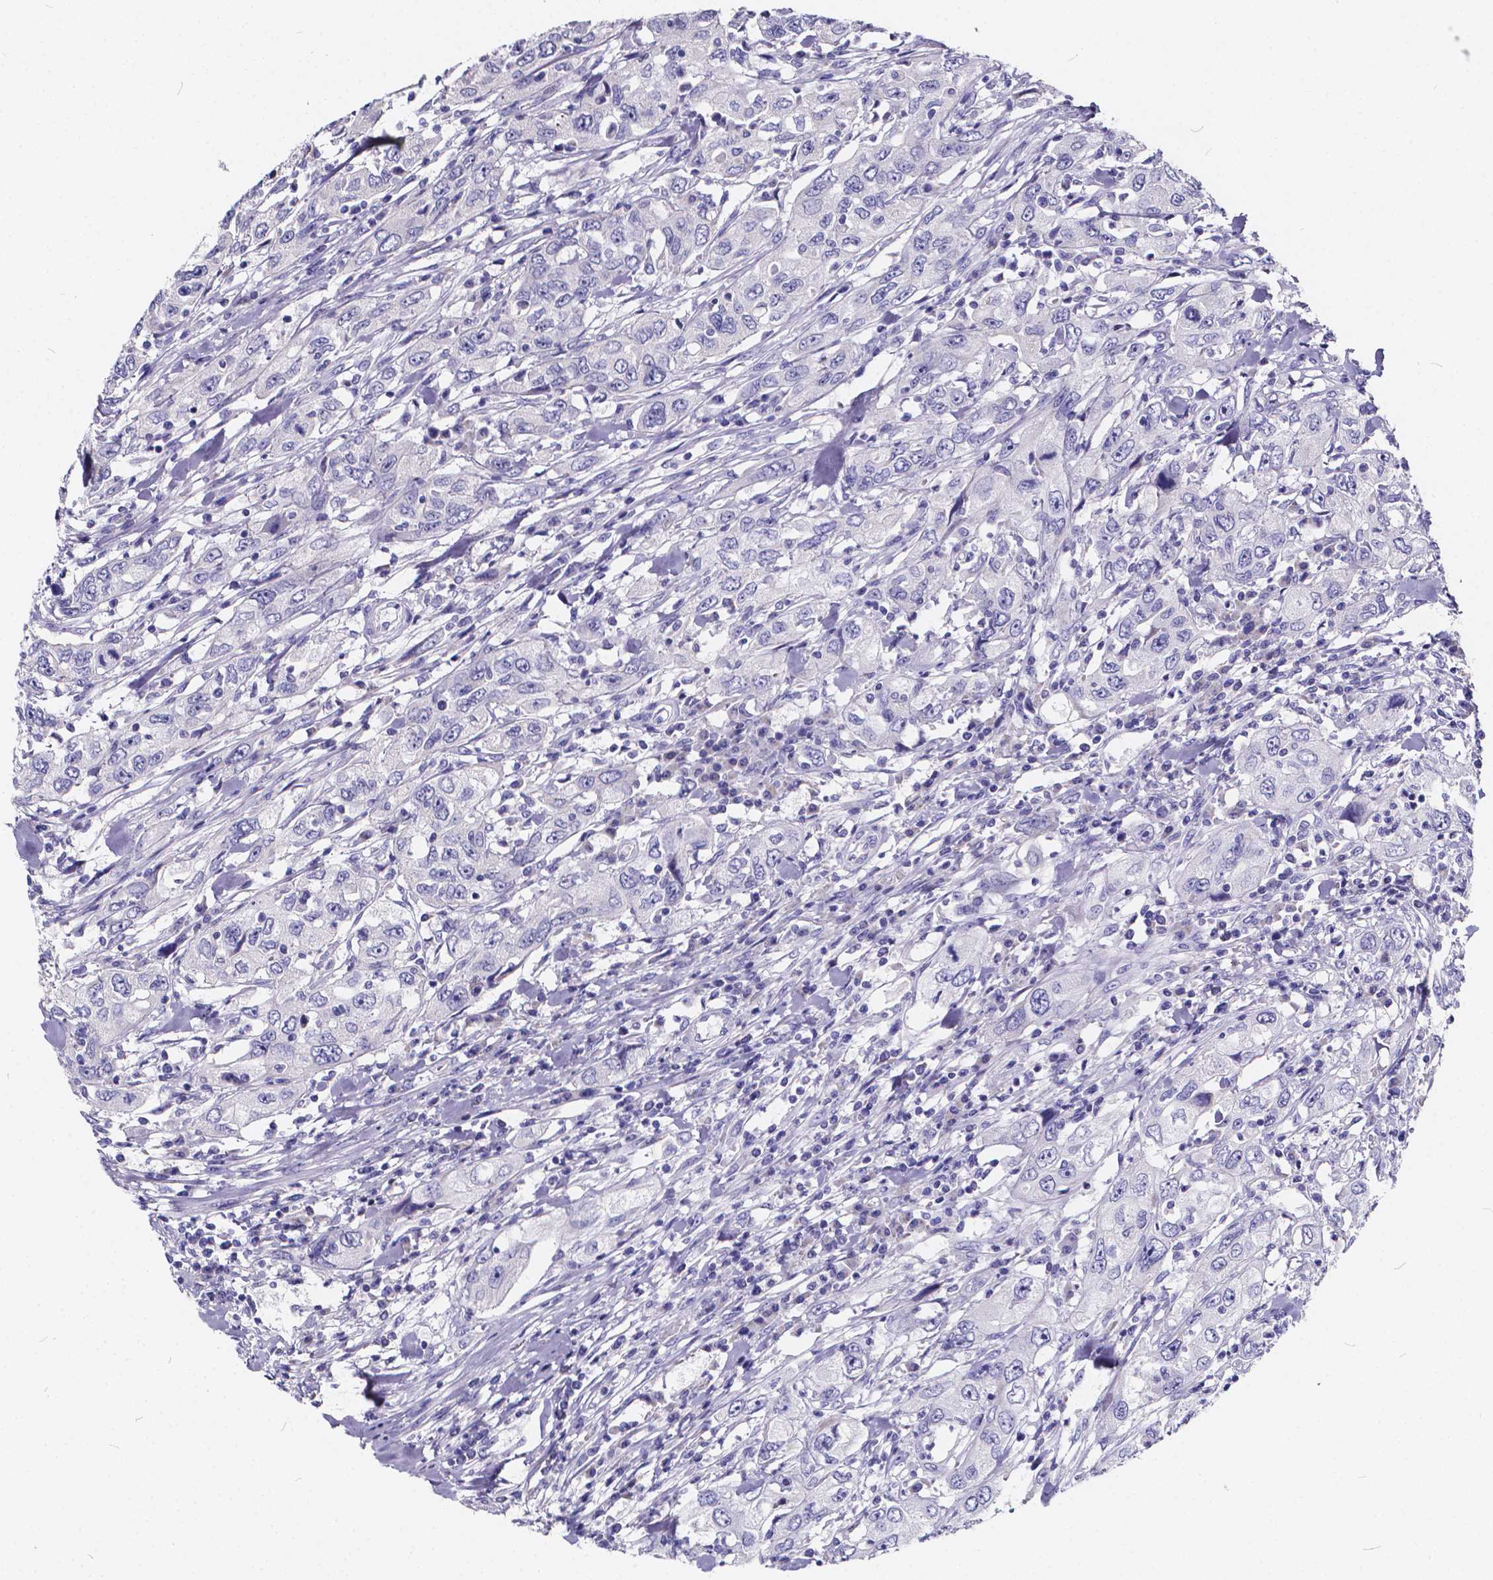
{"staining": {"intensity": "negative", "quantity": "none", "location": "none"}, "tissue": "urothelial cancer", "cell_type": "Tumor cells", "image_type": "cancer", "snomed": [{"axis": "morphology", "description": "Urothelial carcinoma, High grade"}, {"axis": "topography", "description": "Urinary bladder"}], "caption": "High power microscopy histopathology image of an immunohistochemistry (IHC) micrograph of urothelial cancer, revealing no significant staining in tumor cells.", "gene": "SPEF2", "patient": {"sex": "male", "age": 76}}